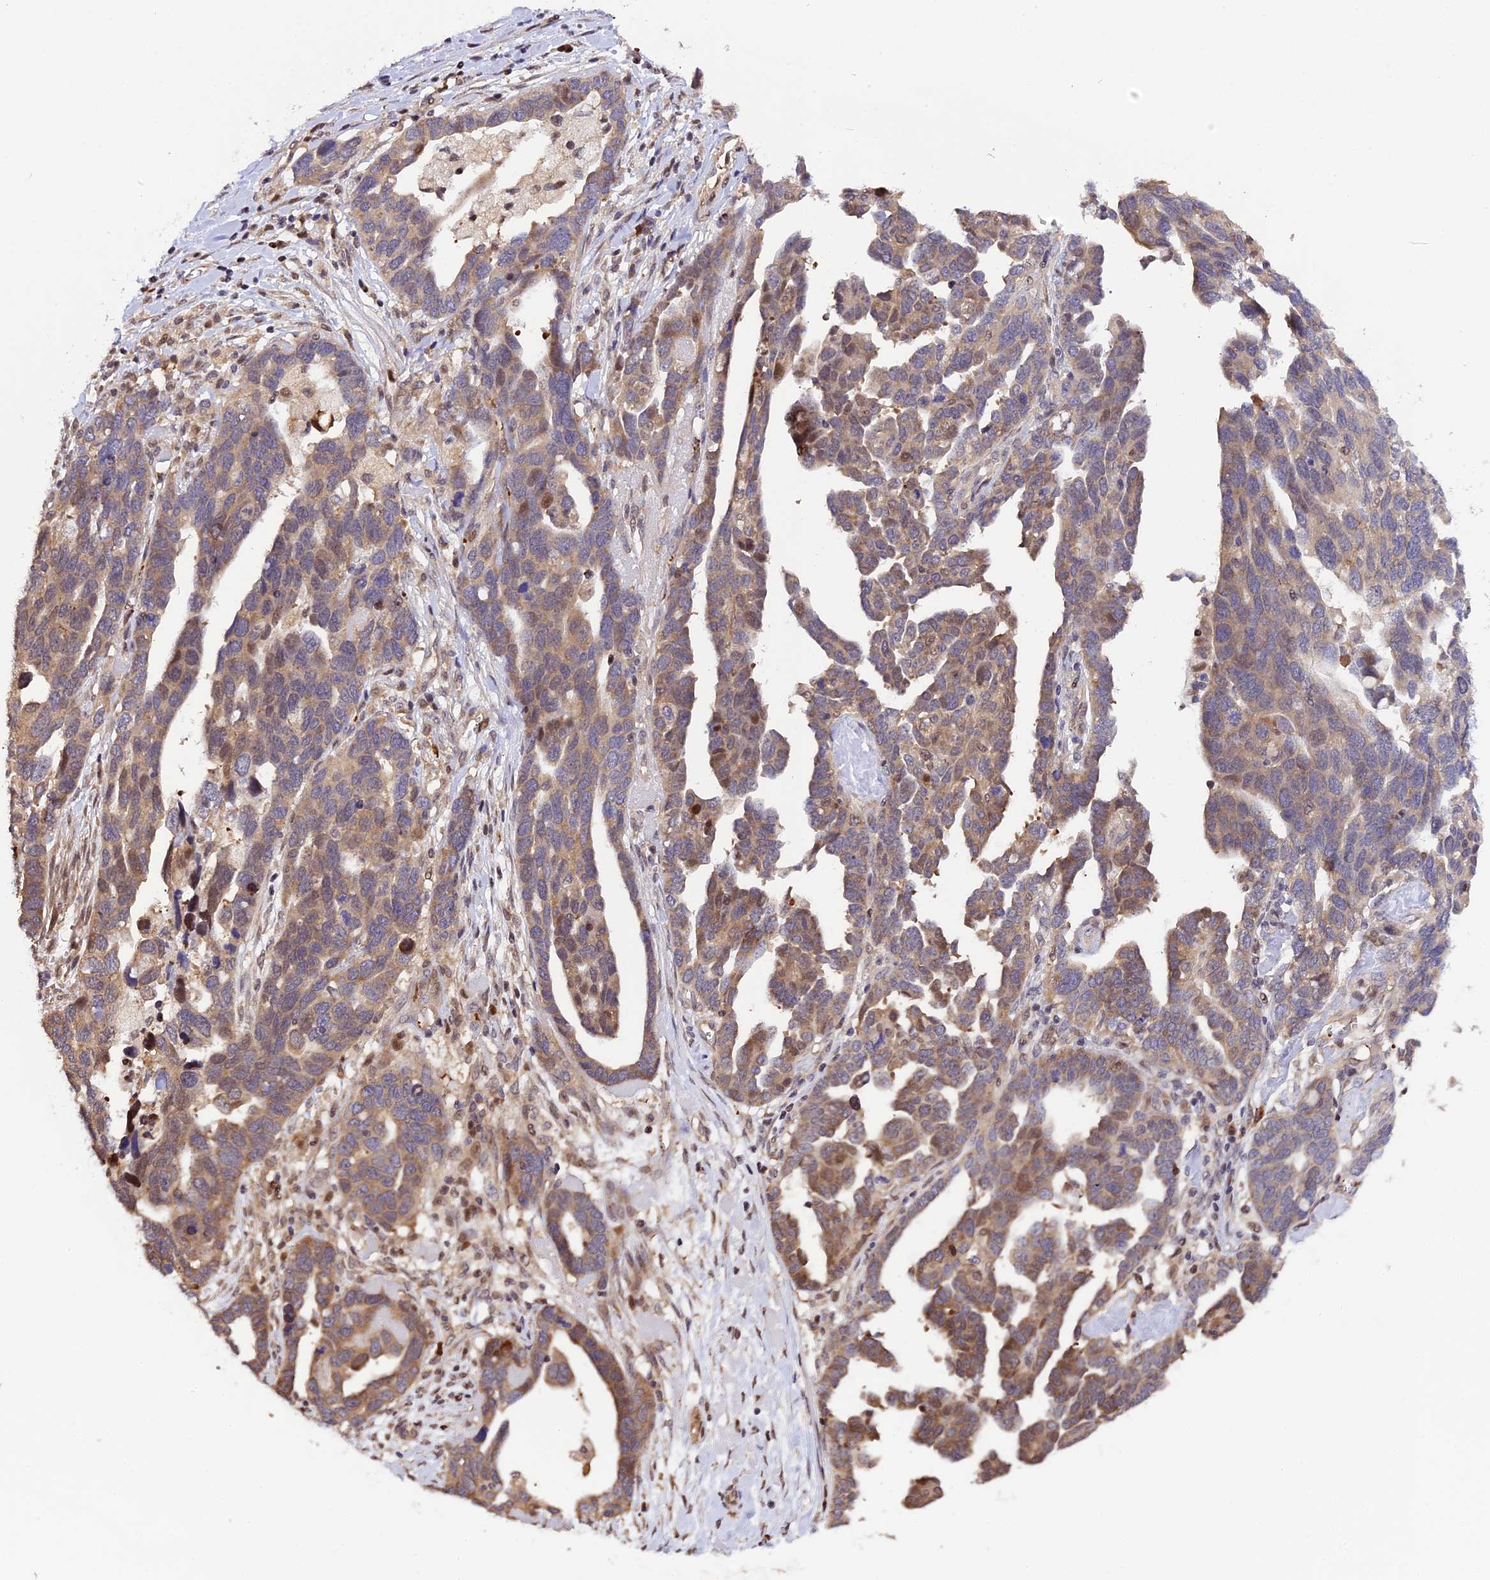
{"staining": {"intensity": "weak", "quantity": ">75%", "location": "cytoplasmic/membranous"}, "tissue": "ovarian cancer", "cell_type": "Tumor cells", "image_type": "cancer", "snomed": [{"axis": "morphology", "description": "Cystadenocarcinoma, serous, NOS"}, {"axis": "topography", "description": "Ovary"}], "caption": "IHC micrograph of ovarian cancer stained for a protein (brown), which reveals low levels of weak cytoplasmic/membranous staining in about >75% of tumor cells.", "gene": "HERPUD1", "patient": {"sex": "female", "age": 54}}